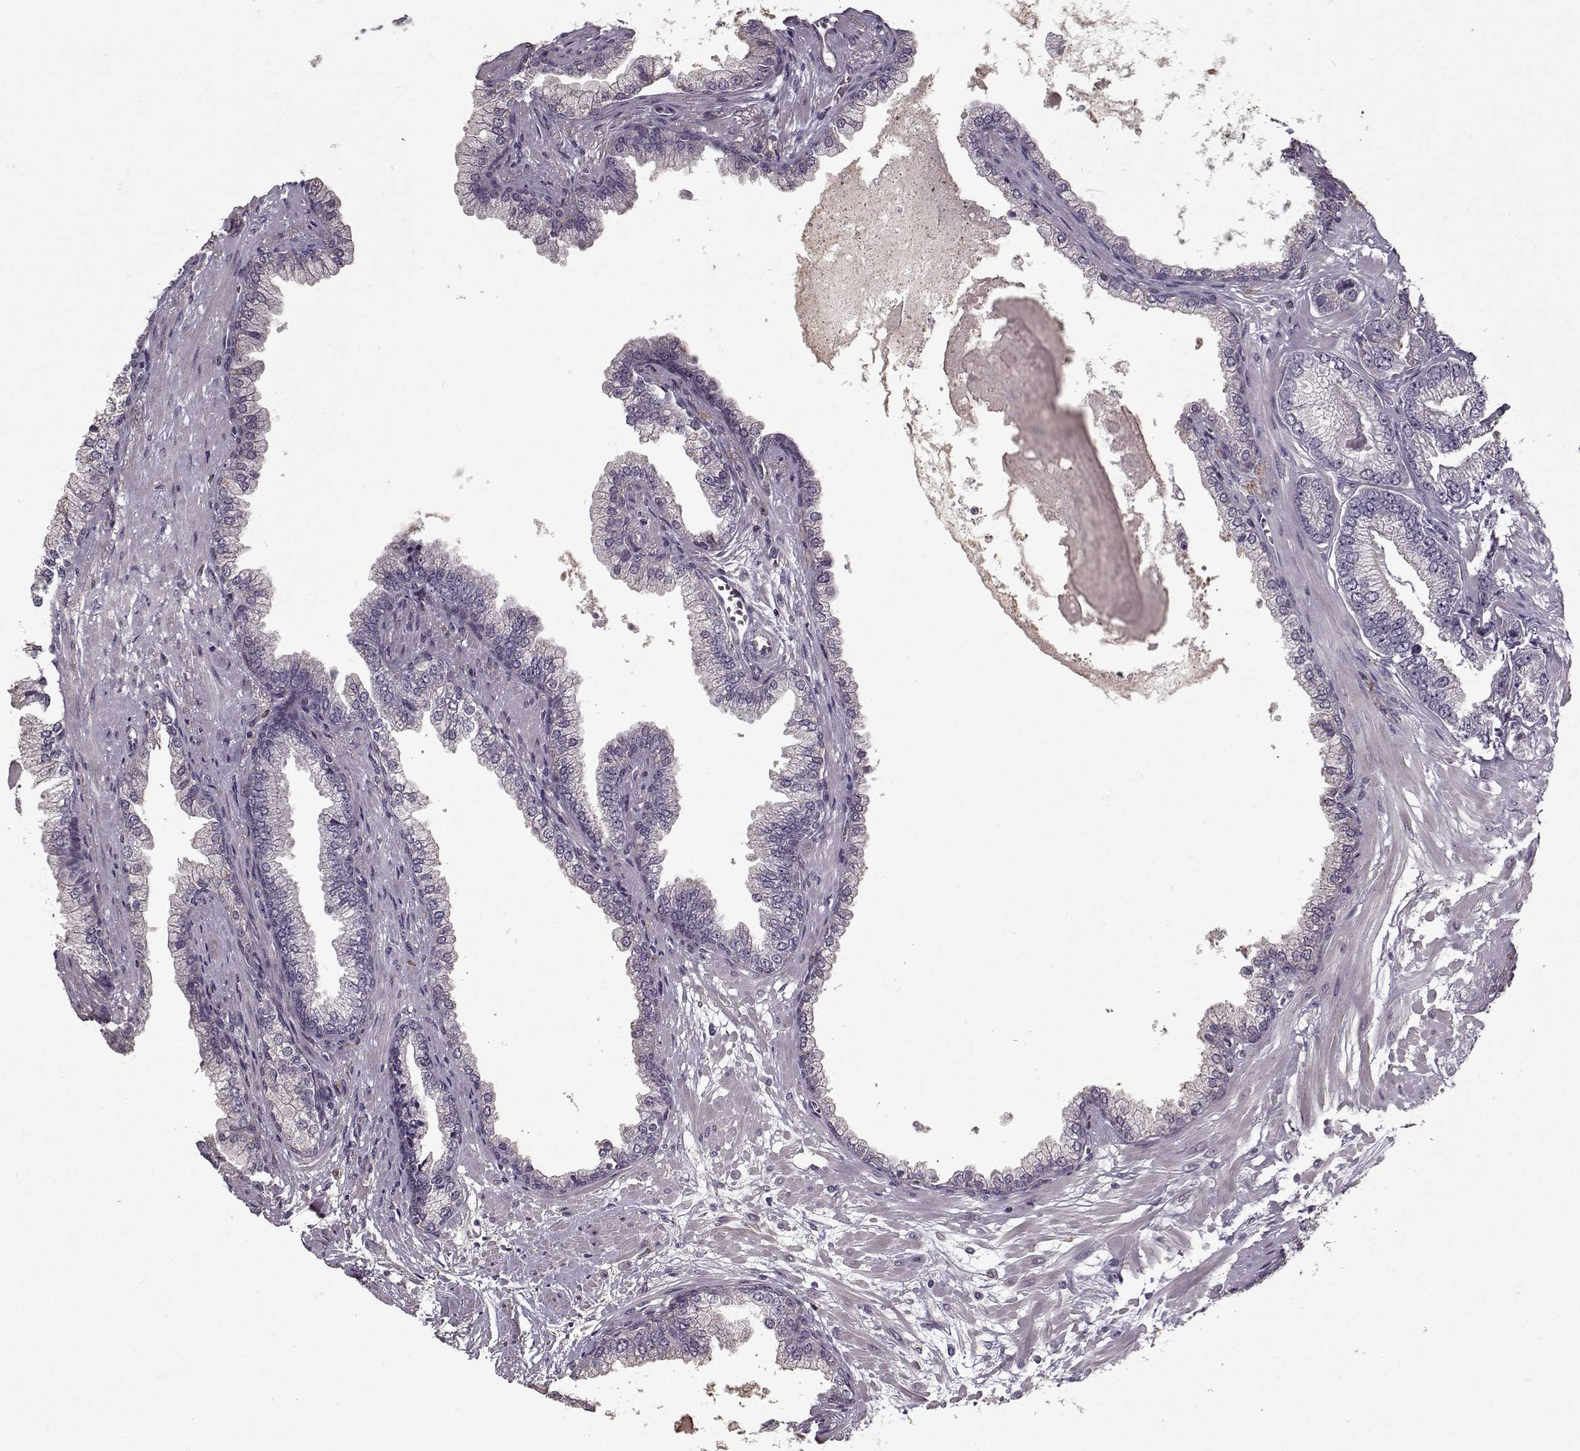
{"staining": {"intensity": "negative", "quantity": "none", "location": "none"}, "tissue": "prostate cancer", "cell_type": "Tumor cells", "image_type": "cancer", "snomed": [{"axis": "morphology", "description": "Adenocarcinoma, Low grade"}, {"axis": "topography", "description": "Prostate"}], "caption": "DAB (3,3'-diaminobenzidine) immunohistochemical staining of human prostate adenocarcinoma (low-grade) demonstrates no significant staining in tumor cells. (IHC, brightfield microscopy, high magnification).", "gene": "LAMA2", "patient": {"sex": "male", "age": 64}}